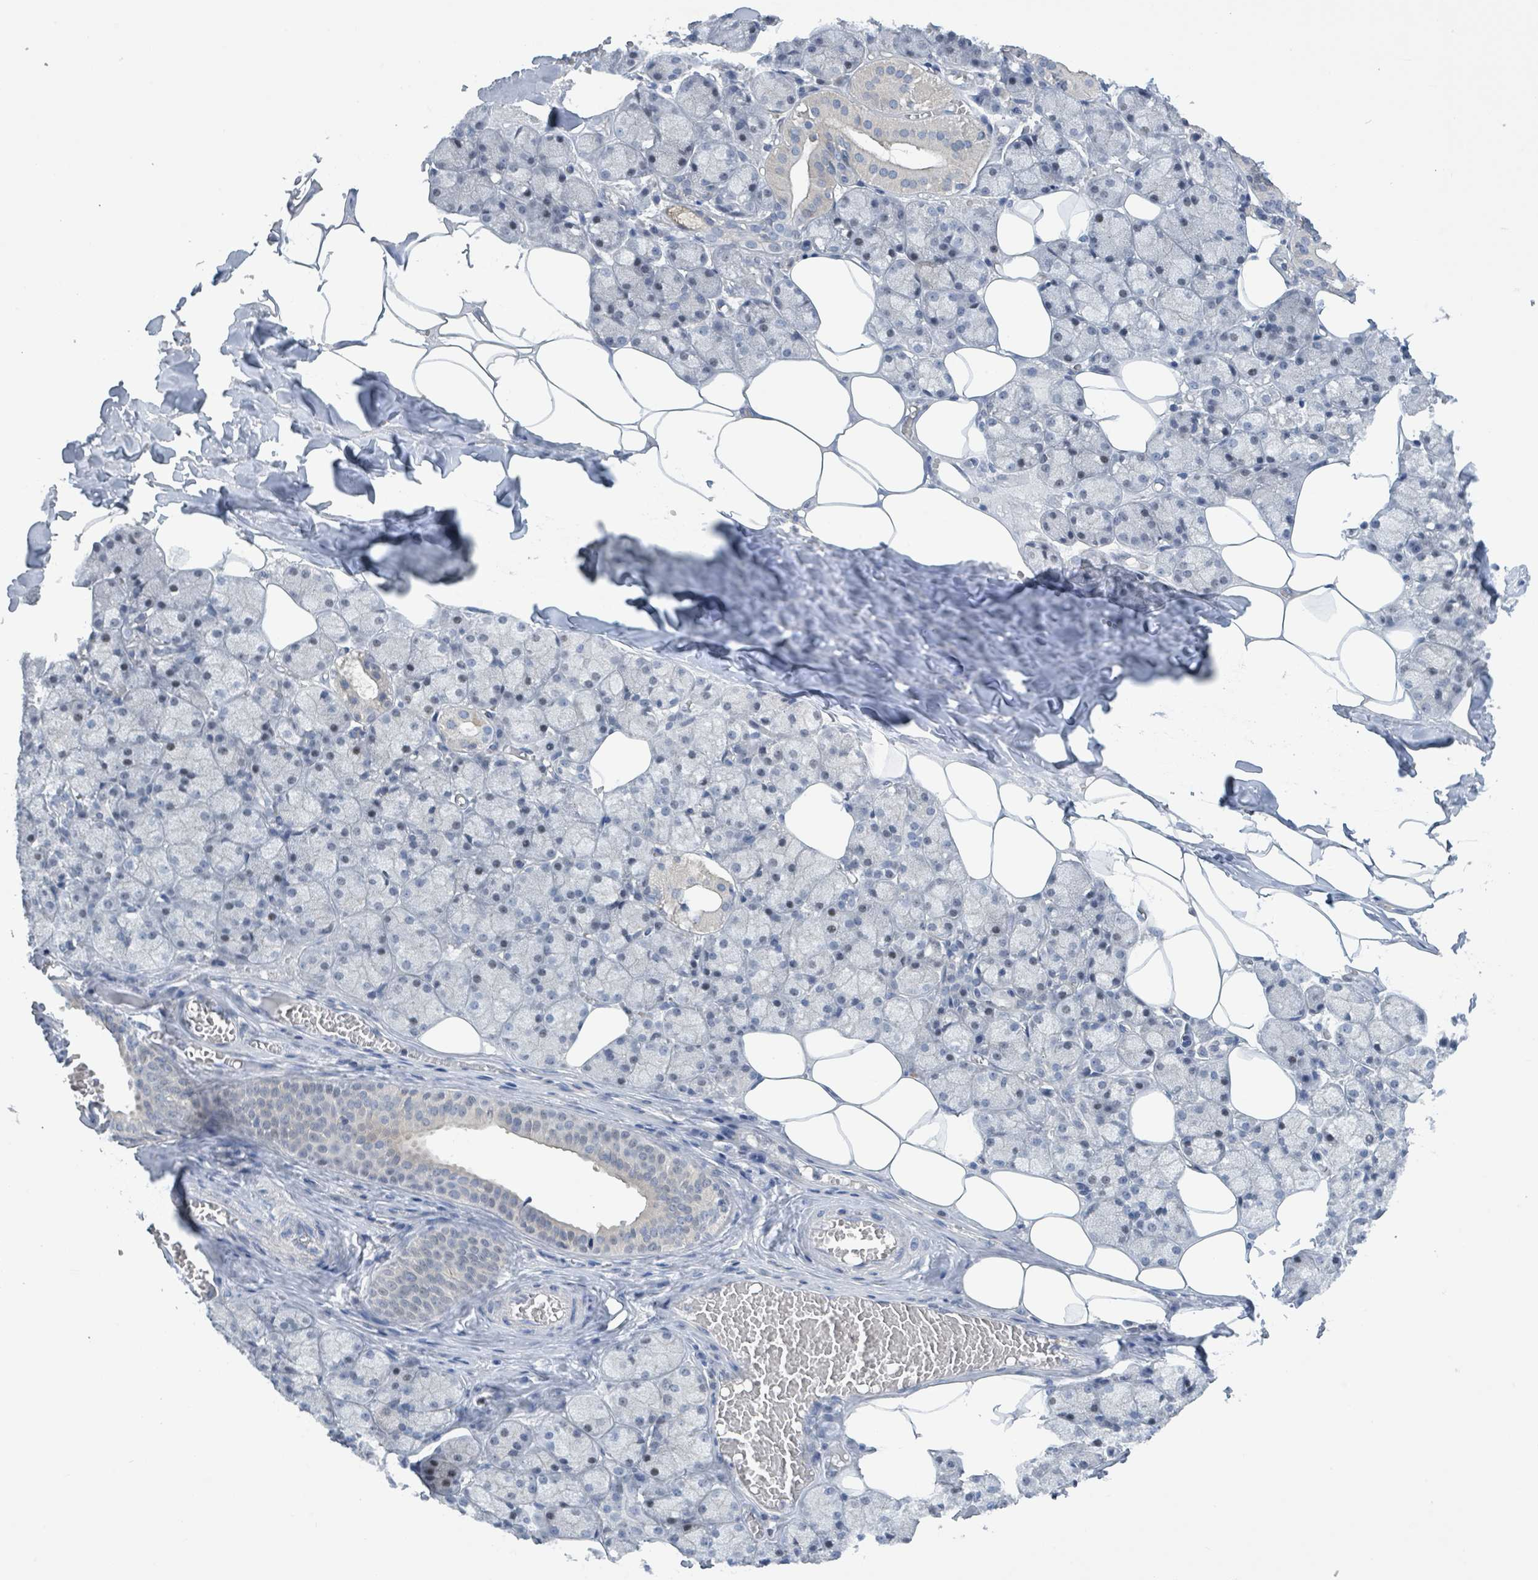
{"staining": {"intensity": "moderate", "quantity": "<25%", "location": "cytoplasmic/membranous,nuclear"}, "tissue": "salivary gland", "cell_type": "Glandular cells", "image_type": "normal", "snomed": [{"axis": "morphology", "description": "Normal tissue, NOS"}, {"axis": "topography", "description": "Salivary gland"}], "caption": "The micrograph shows a brown stain indicating the presence of a protein in the cytoplasmic/membranous,nuclear of glandular cells in salivary gland. (Stains: DAB (3,3'-diaminobenzidine) in brown, nuclei in blue, Microscopy: brightfield microscopy at high magnification).", "gene": "DGKZ", "patient": {"sex": "male", "age": 62}}